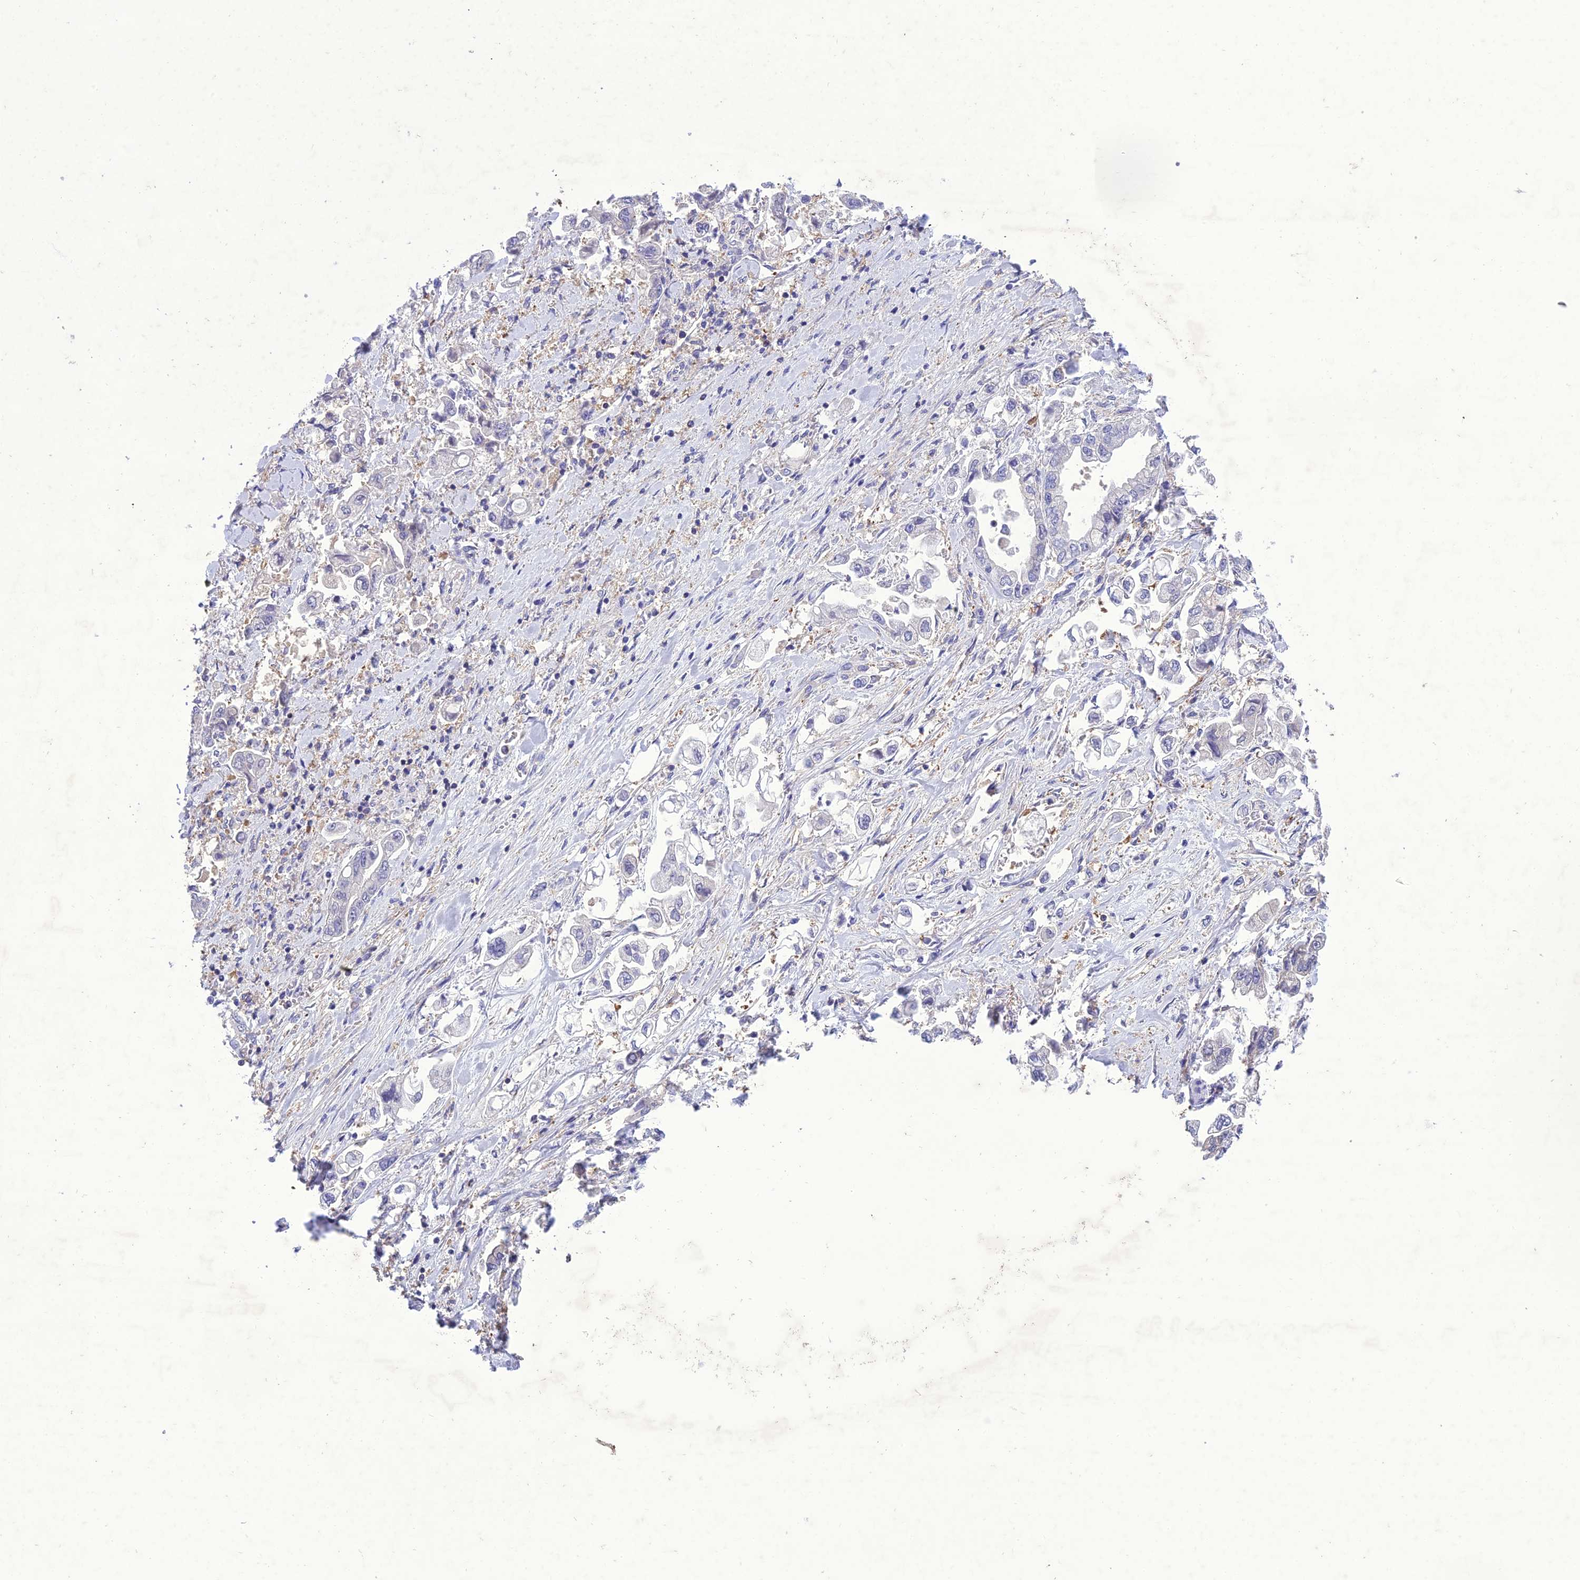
{"staining": {"intensity": "negative", "quantity": "none", "location": "none"}, "tissue": "stomach cancer", "cell_type": "Tumor cells", "image_type": "cancer", "snomed": [{"axis": "morphology", "description": "Adenocarcinoma, NOS"}, {"axis": "topography", "description": "Stomach"}], "caption": "This is a photomicrograph of IHC staining of stomach cancer (adenocarcinoma), which shows no staining in tumor cells.", "gene": "SNX24", "patient": {"sex": "male", "age": 62}}